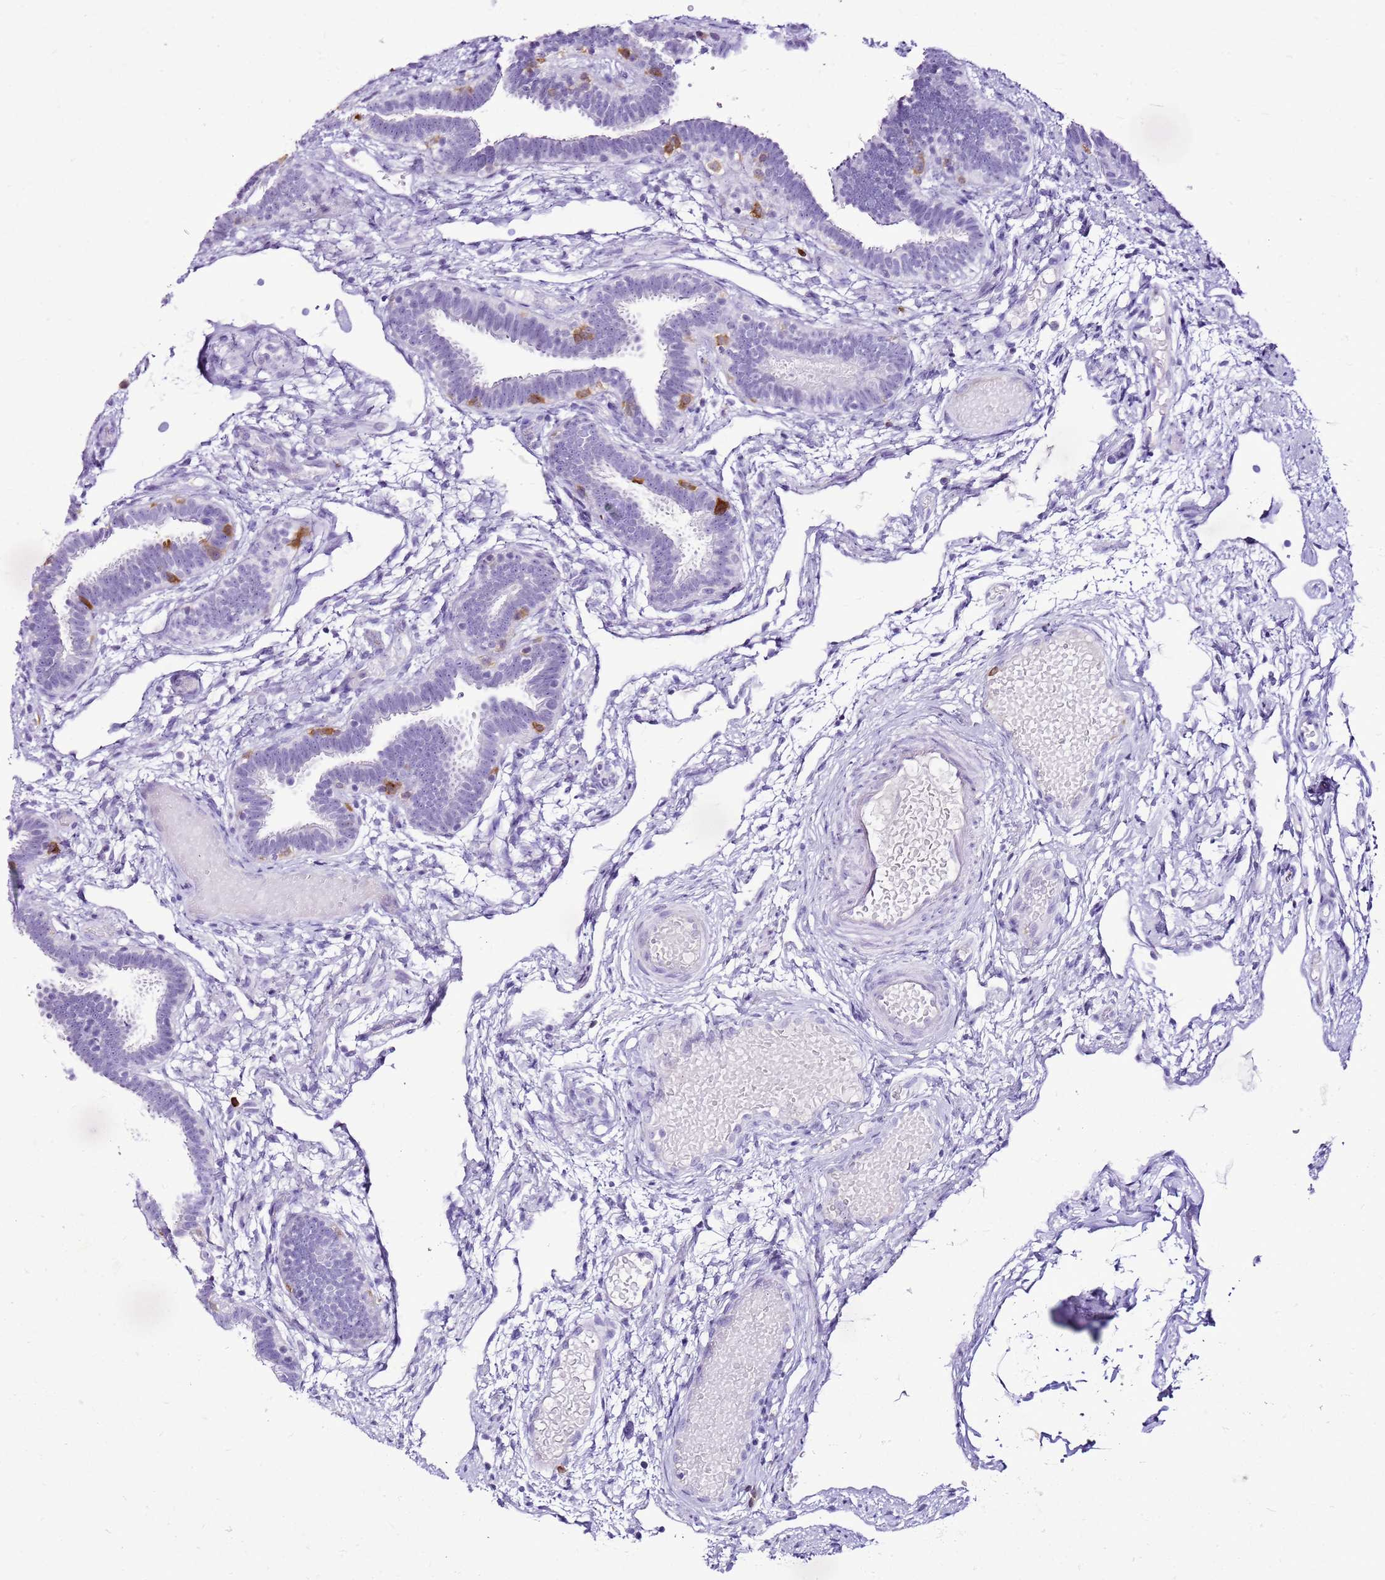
{"staining": {"intensity": "strong", "quantity": "<25%", "location": "cytoplasmic/membranous"}, "tissue": "fallopian tube", "cell_type": "Glandular cells", "image_type": "normal", "snomed": [{"axis": "morphology", "description": "Normal tissue, NOS"}, {"axis": "topography", "description": "Fallopian tube"}], "caption": "The image exhibits immunohistochemical staining of normal fallopian tube. There is strong cytoplasmic/membranous expression is seen in about <25% of glandular cells. Ihc stains the protein in brown and the nuclei are stained blue.", "gene": "SPC25", "patient": {"sex": "female", "age": 37}}